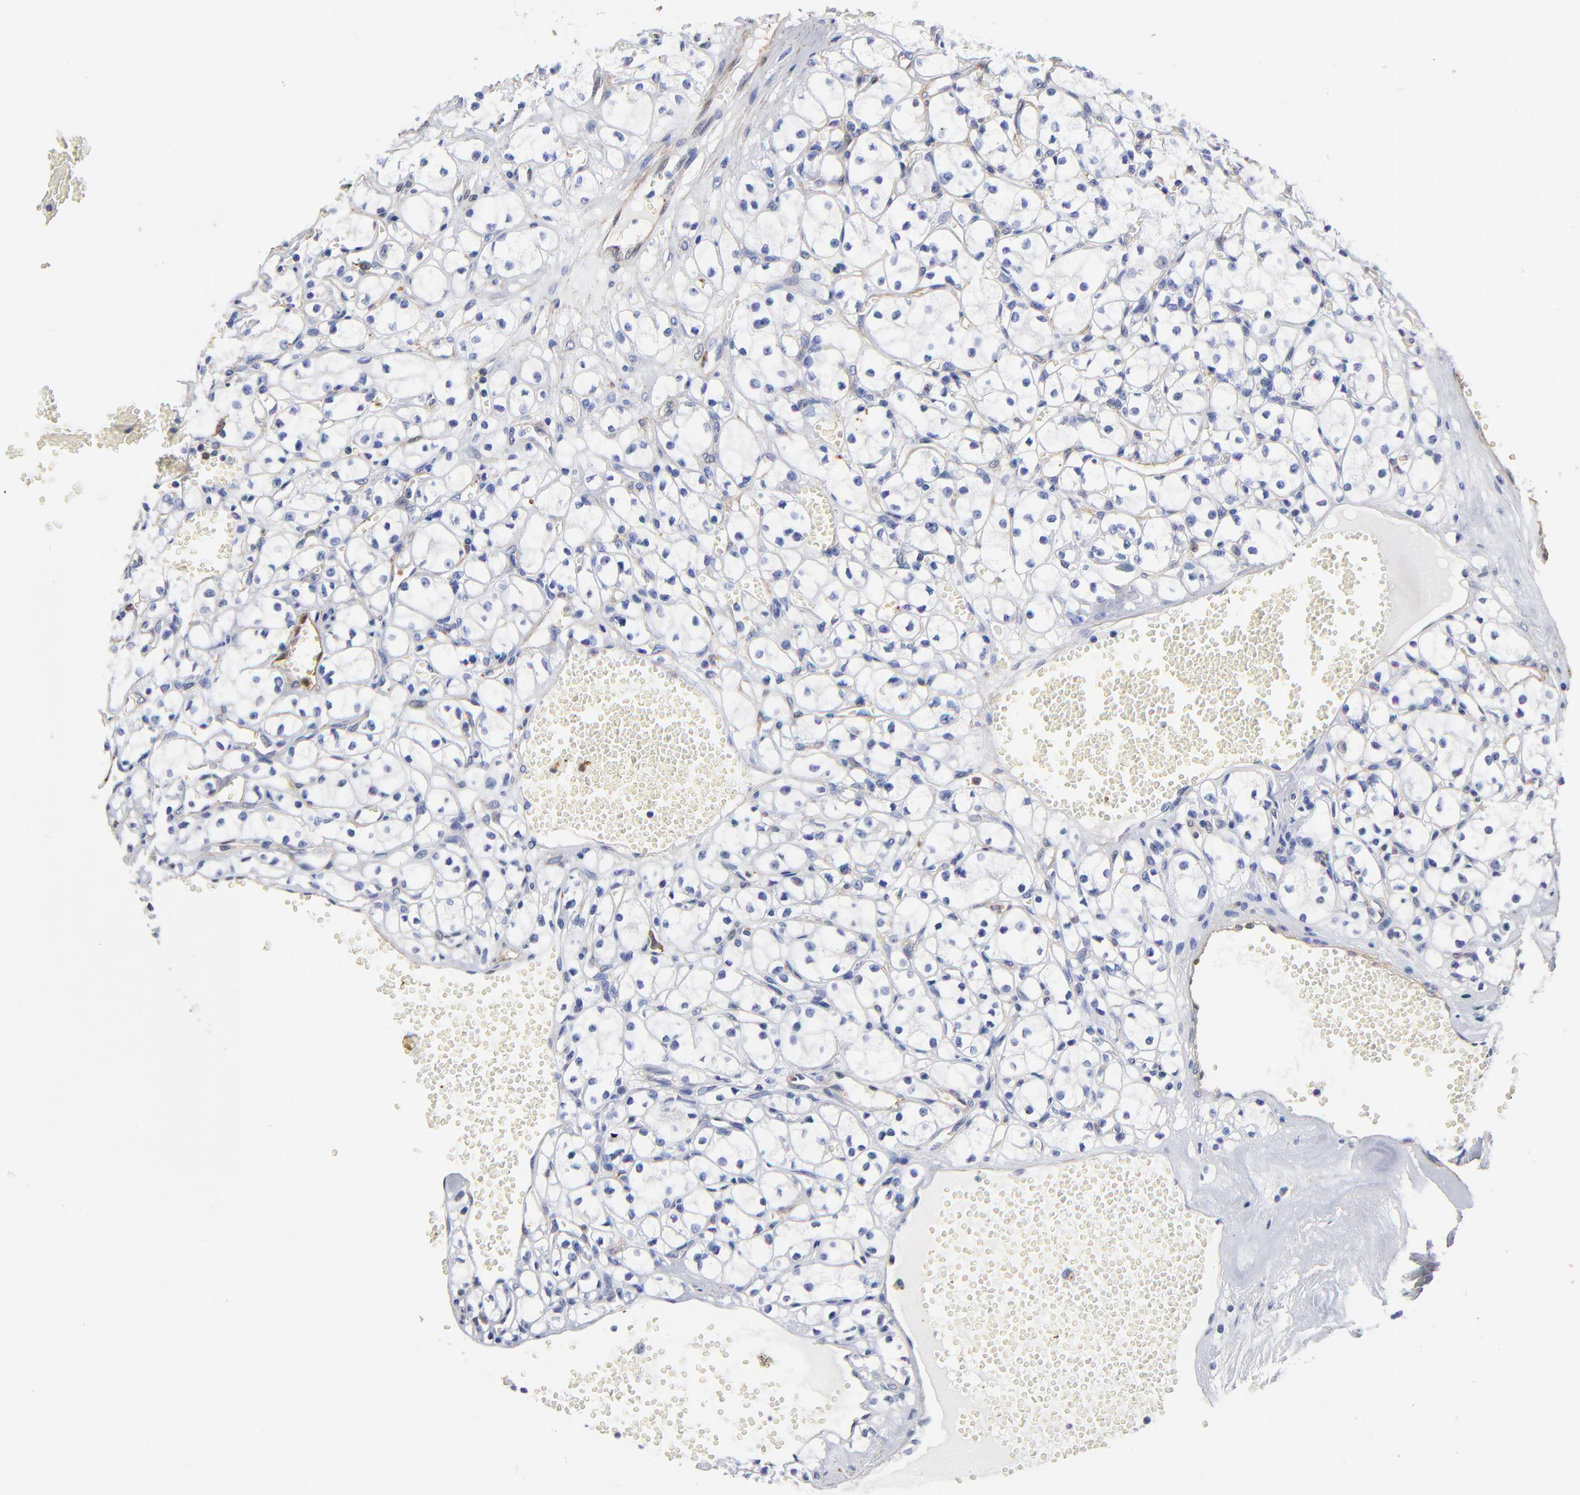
{"staining": {"intensity": "negative", "quantity": "none", "location": "none"}, "tissue": "renal cancer", "cell_type": "Tumor cells", "image_type": "cancer", "snomed": [{"axis": "morphology", "description": "Adenocarcinoma, NOS"}, {"axis": "topography", "description": "Kidney"}], "caption": "Immunohistochemical staining of renal cancer reveals no significant positivity in tumor cells.", "gene": "TAGLN2", "patient": {"sex": "male", "age": 61}}